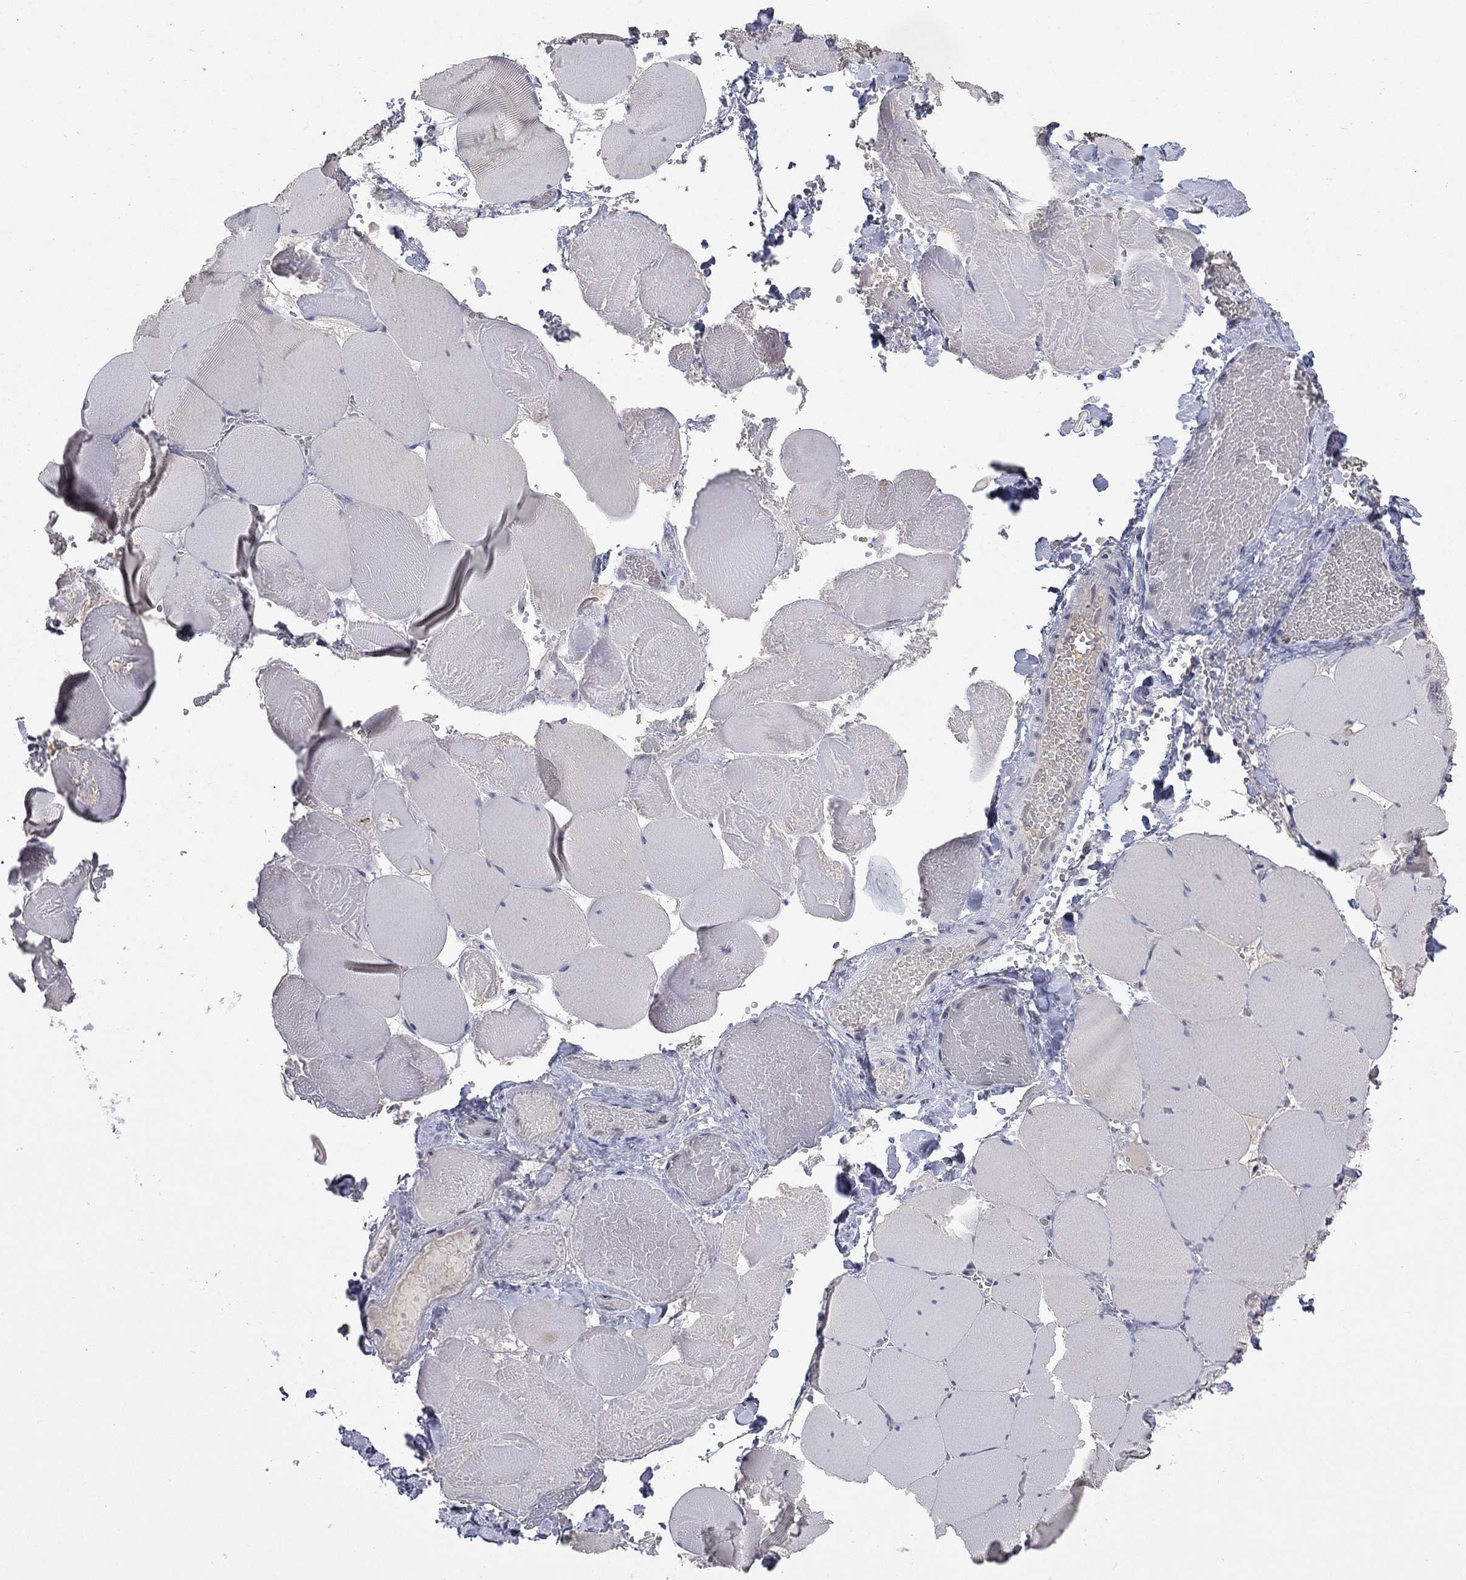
{"staining": {"intensity": "negative", "quantity": "none", "location": "none"}, "tissue": "skeletal muscle", "cell_type": "Myocytes", "image_type": "normal", "snomed": [{"axis": "morphology", "description": "Normal tissue, NOS"}, {"axis": "morphology", "description": "Malignant melanoma, Metastatic site"}, {"axis": "topography", "description": "Skeletal muscle"}], "caption": "The image shows no significant expression in myocytes of skeletal muscle.", "gene": "SLC51A", "patient": {"sex": "male", "age": 50}}